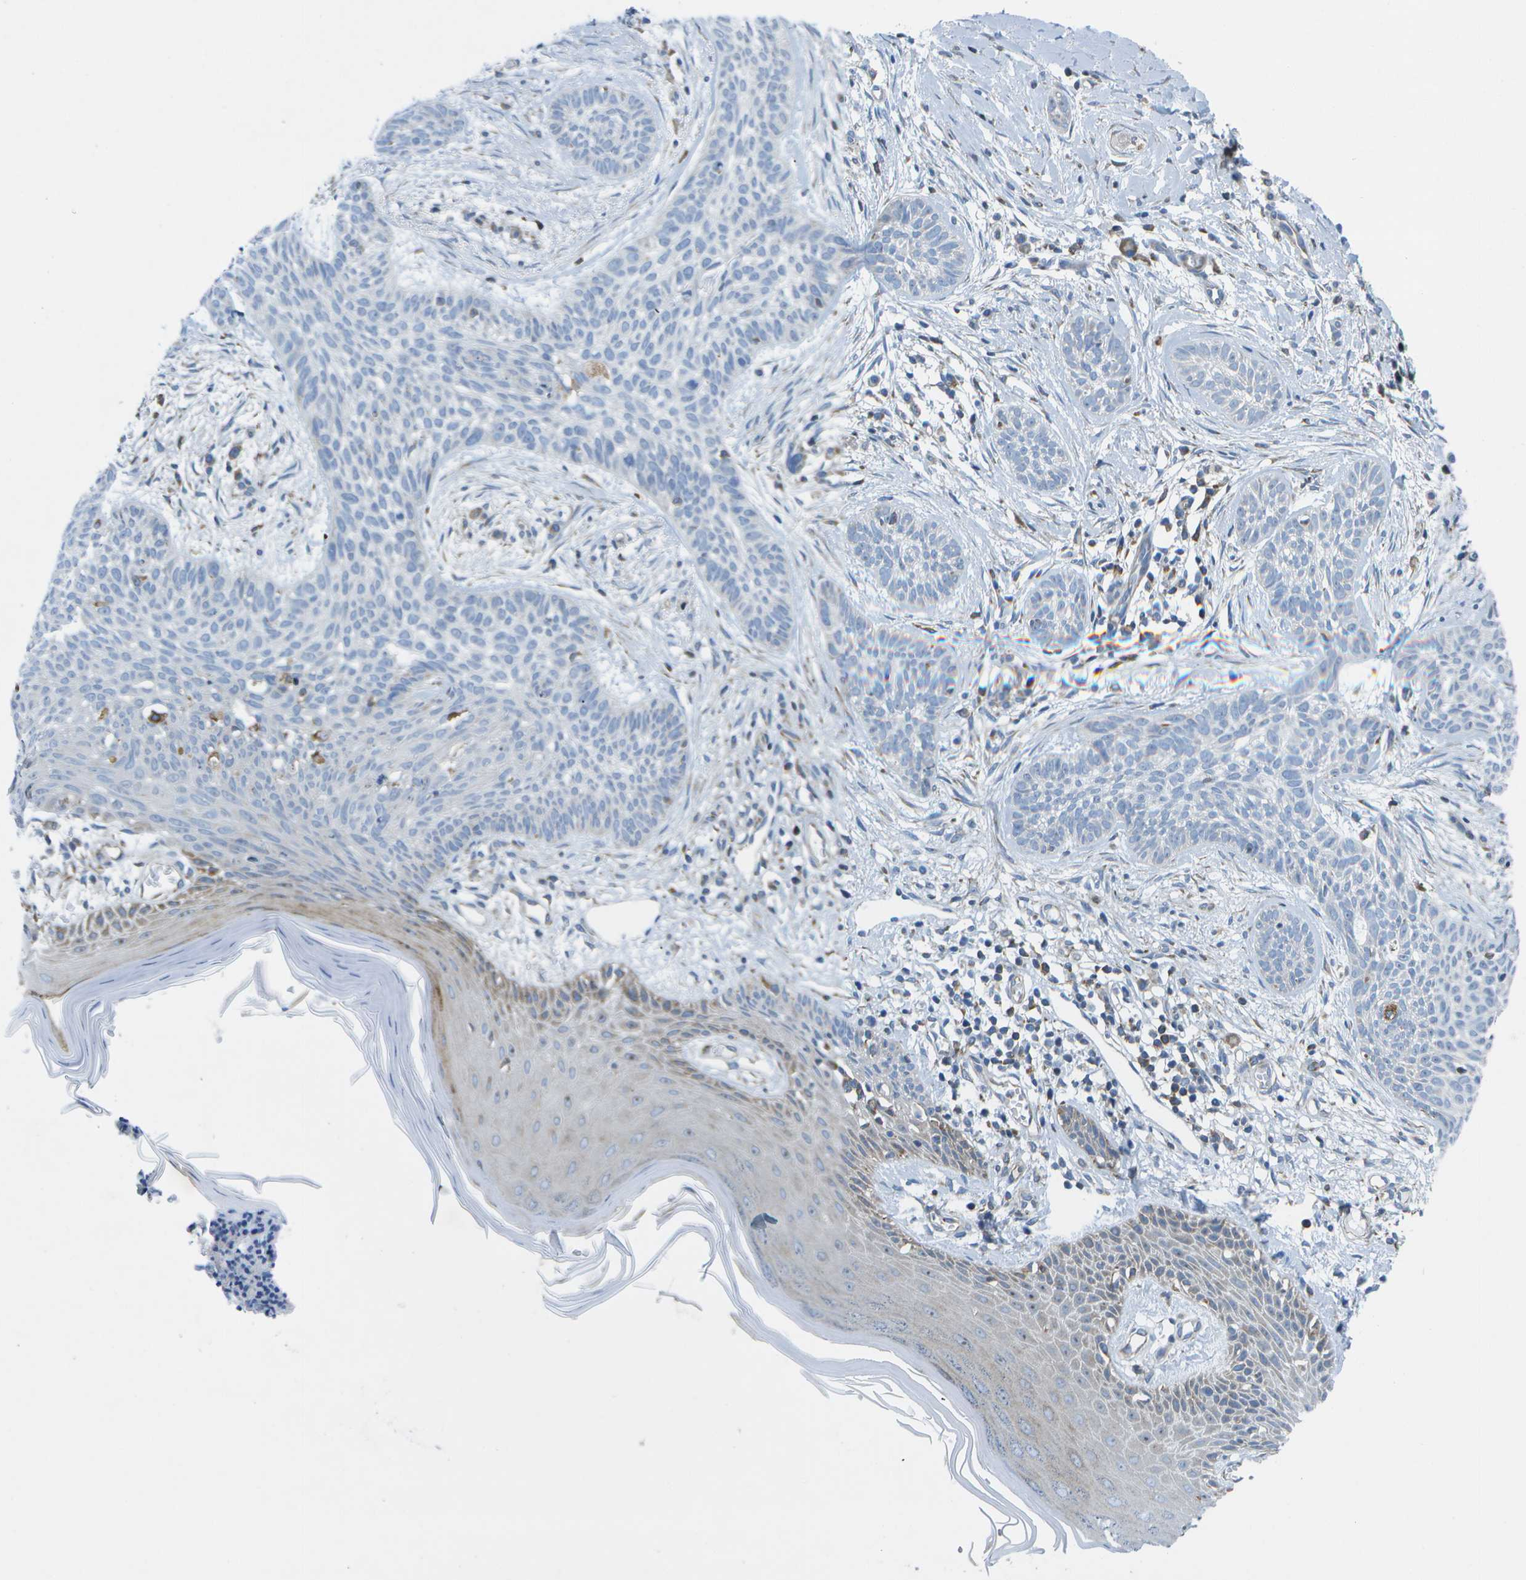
{"staining": {"intensity": "negative", "quantity": "none", "location": "none"}, "tissue": "skin cancer", "cell_type": "Tumor cells", "image_type": "cancer", "snomed": [{"axis": "morphology", "description": "Basal cell carcinoma"}, {"axis": "topography", "description": "Skin"}], "caption": "Basal cell carcinoma (skin) stained for a protein using immunohistochemistry exhibits no expression tumor cells.", "gene": "GDF5", "patient": {"sex": "female", "age": 59}}